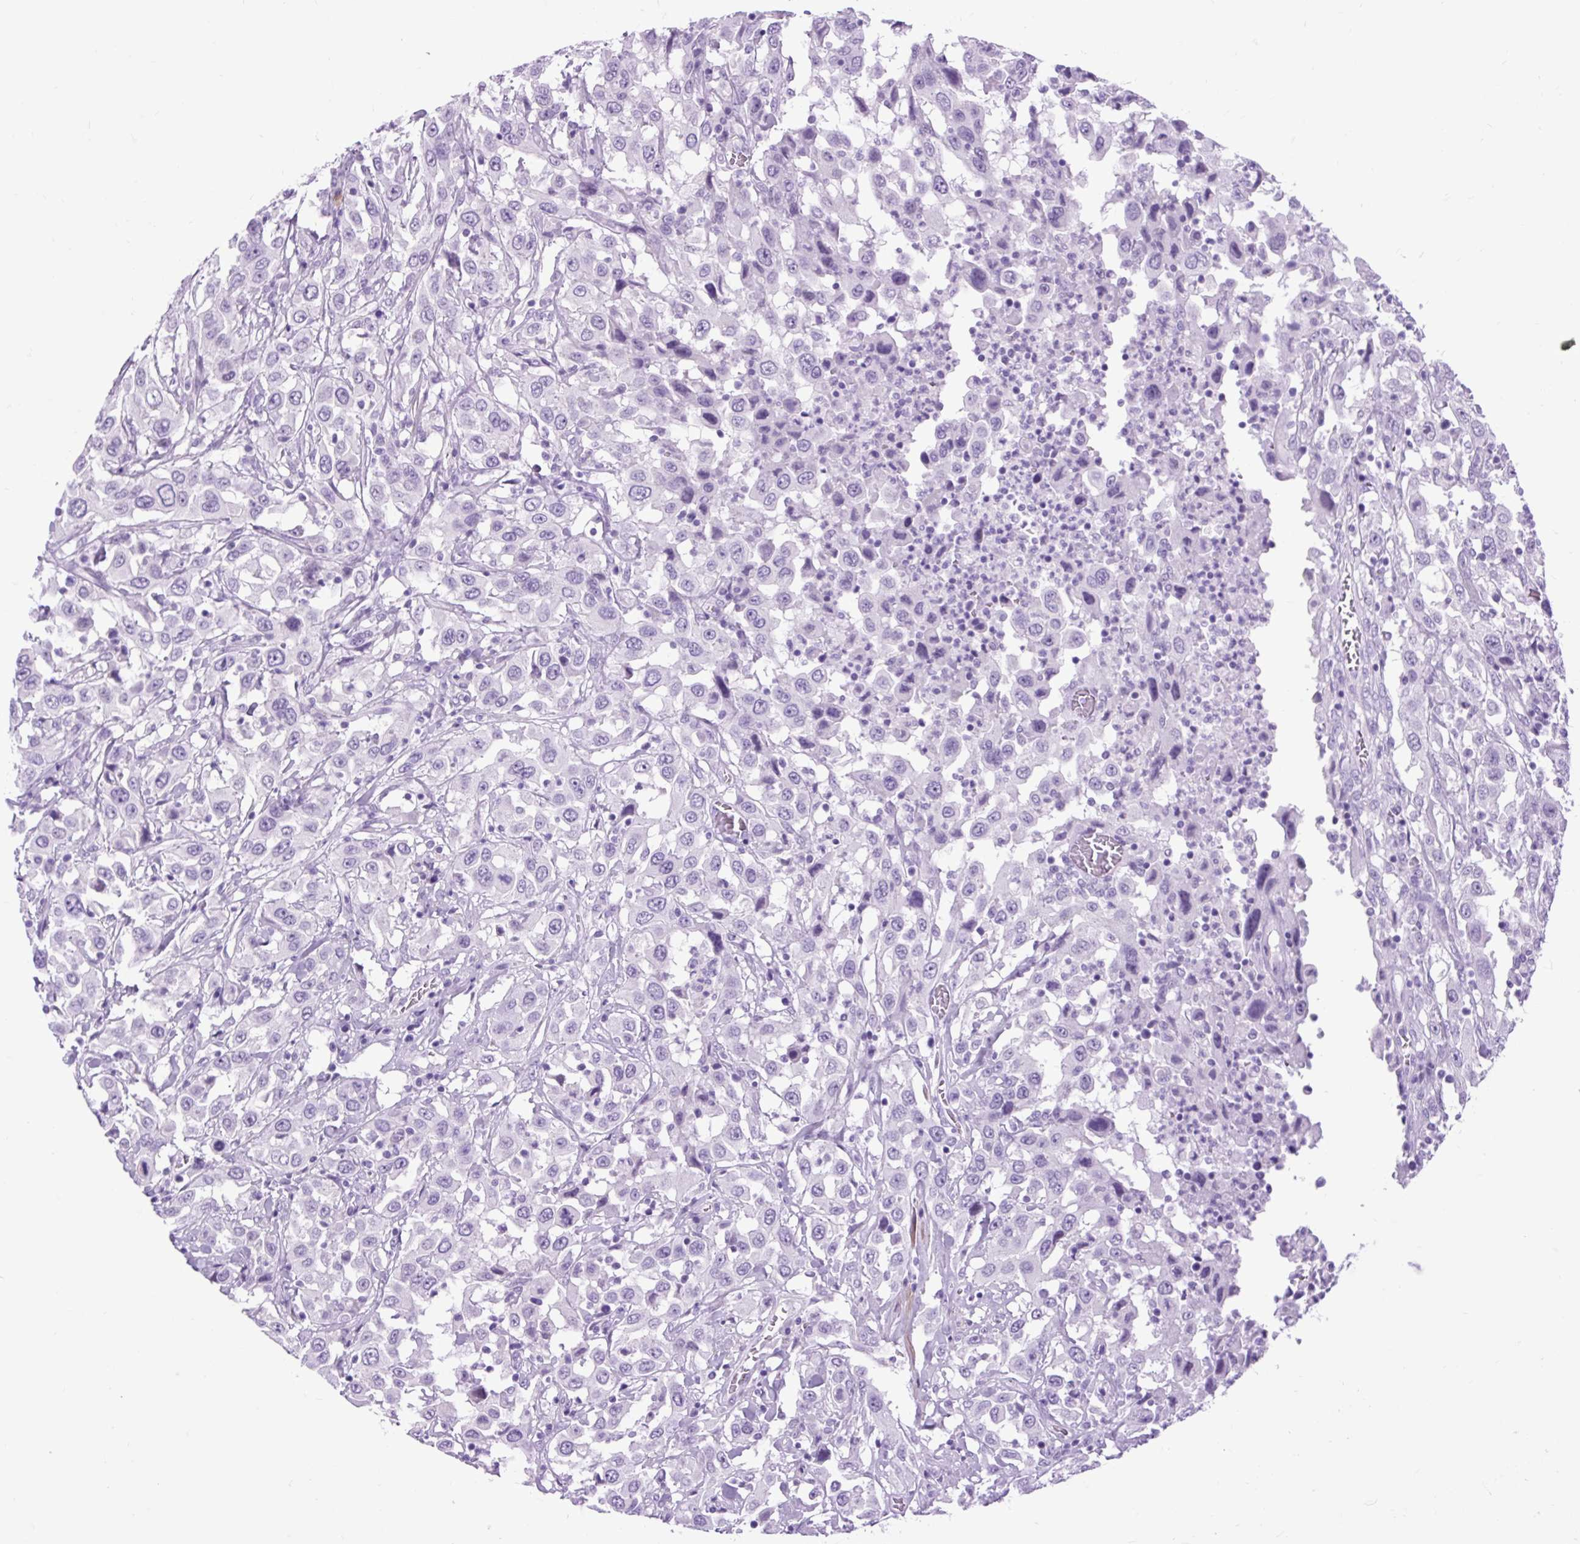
{"staining": {"intensity": "negative", "quantity": "none", "location": "none"}, "tissue": "urothelial cancer", "cell_type": "Tumor cells", "image_type": "cancer", "snomed": [{"axis": "morphology", "description": "Urothelial carcinoma, High grade"}, {"axis": "topography", "description": "Urinary bladder"}], "caption": "The histopathology image shows no significant positivity in tumor cells of urothelial cancer. (DAB IHC, high magnification).", "gene": "DPP6", "patient": {"sex": "male", "age": 61}}